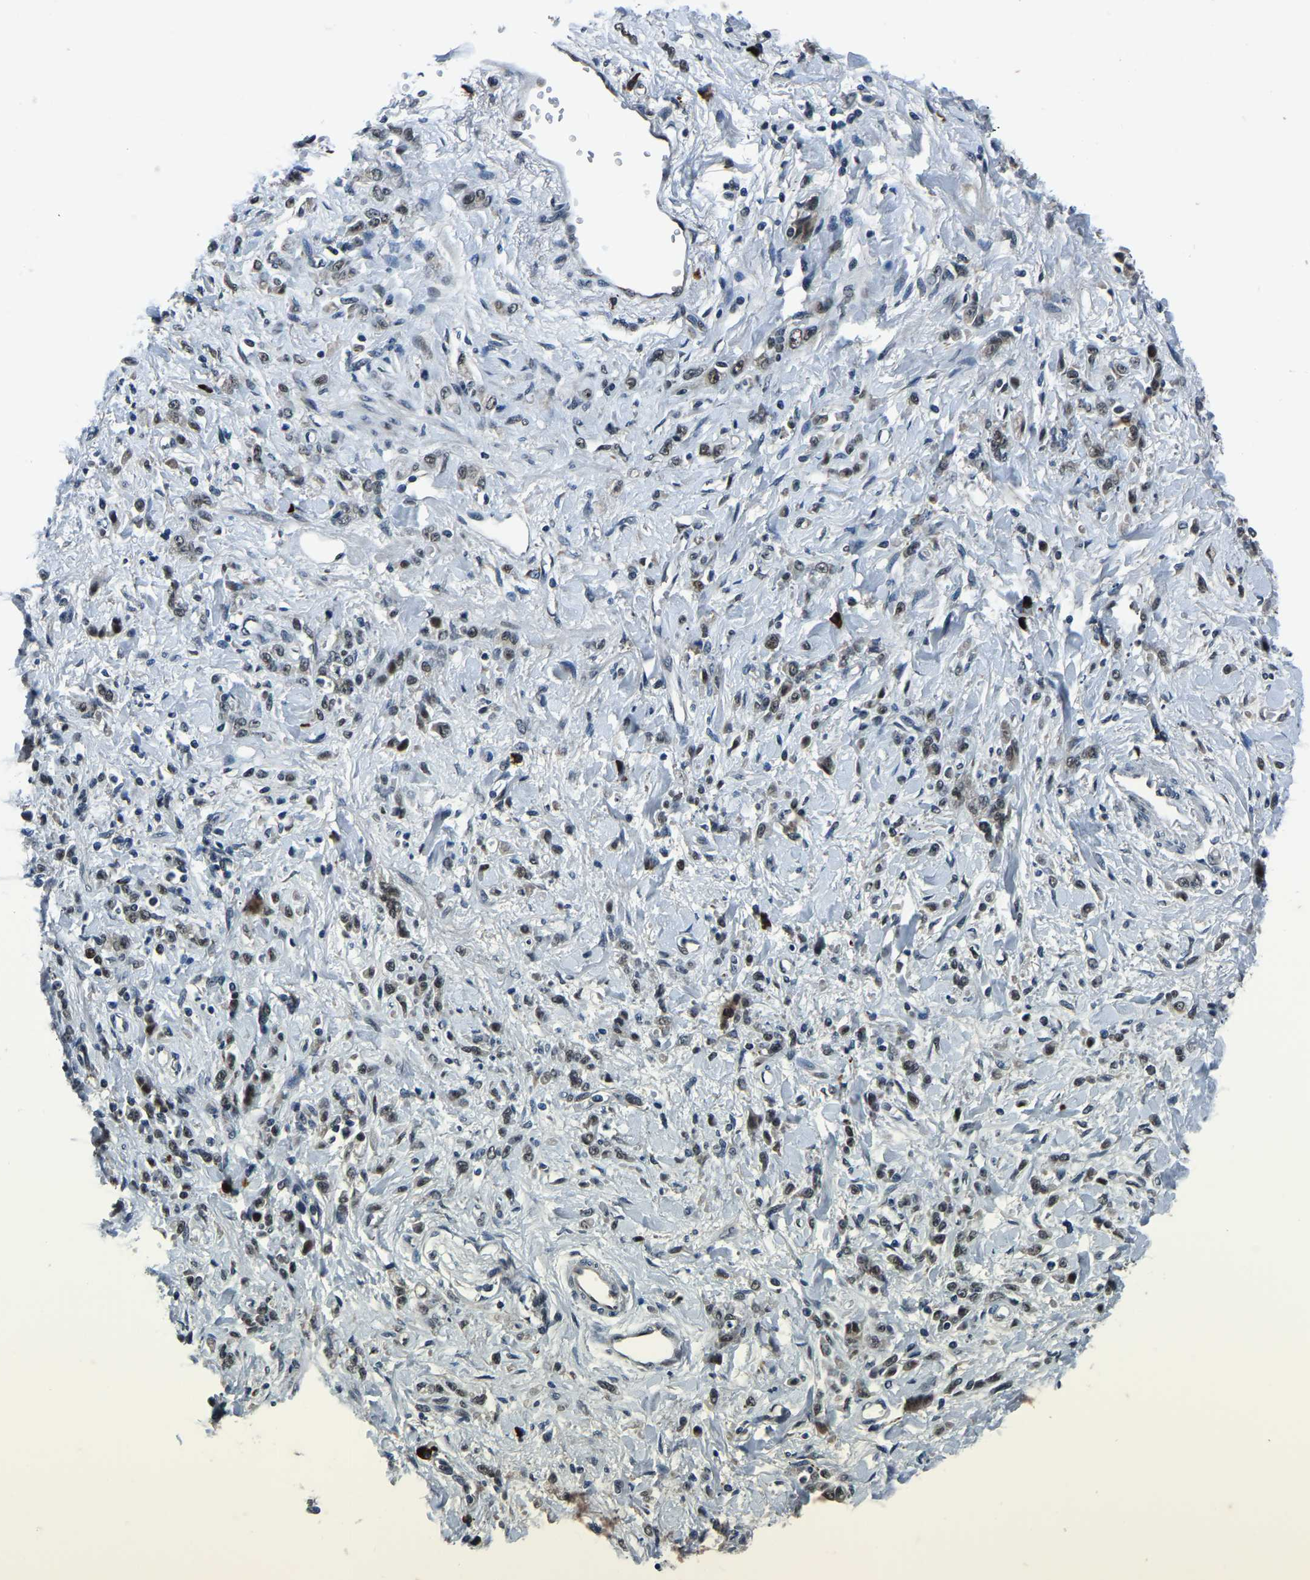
{"staining": {"intensity": "moderate", "quantity": ">75%", "location": "cytoplasmic/membranous,nuclear"}, "tissue": "stomach cancer", "cell_type": "Tumor cells", "image_type": "cancer", "snomed": [{"axis": "morphology", "description": "Normal tissue, NOS"}, {"axis": "morphology", "description": "Adenocarcinoma, NOS"}, {"axis": "topography", "description": "Stomach"}], "caption": "This image exhibits immunohistochemistry staining of human stomach cancer (adenocarcinoma), with medium moderate cytoplasmic/membranous and nuclear positivity in approximately >75% of tumor cells.", "gene": "ING2", "patient": {"sex": "male", "age": 82}}